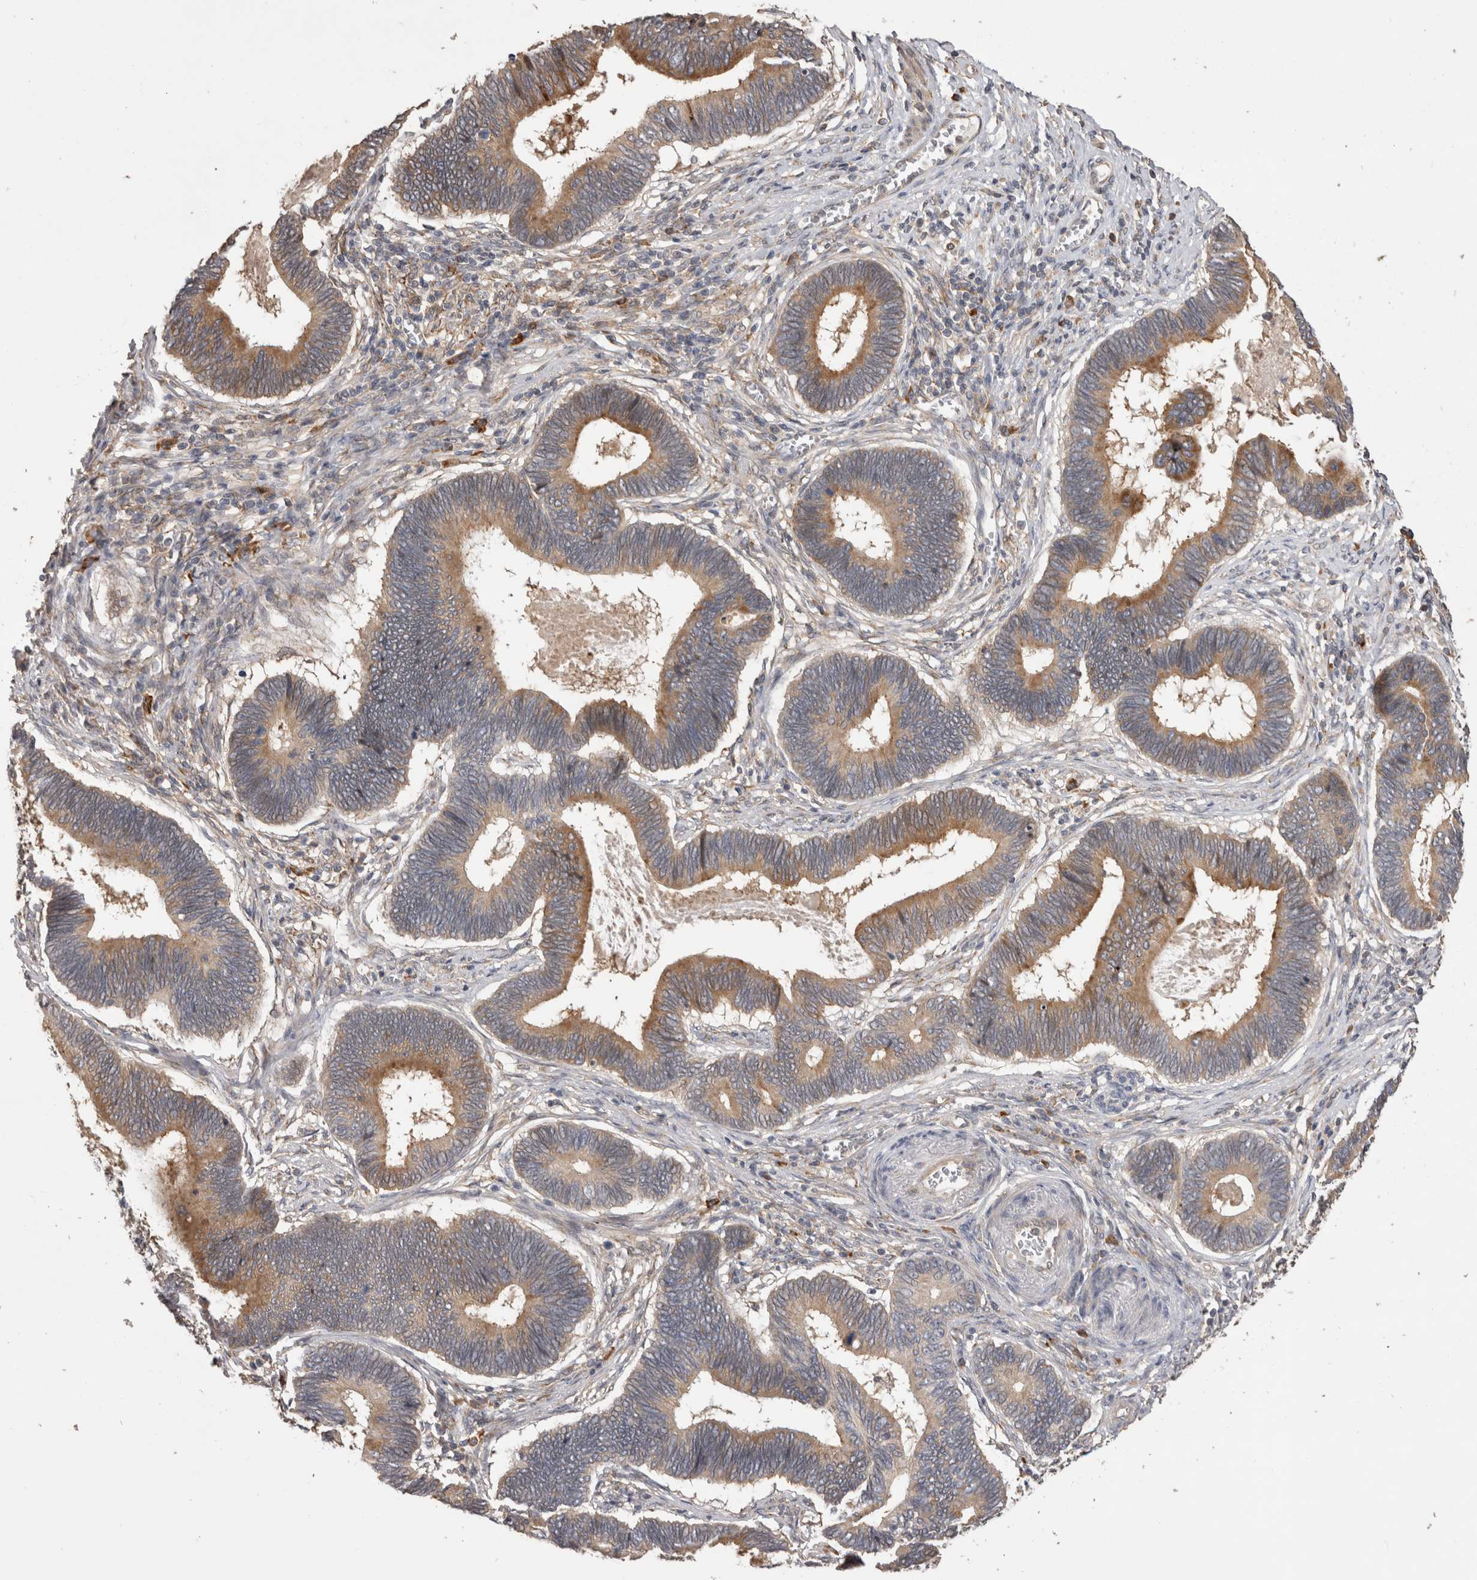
{"staining": {"intensity": "moderate", "quantity": ">75%", "location": "cytoplasmic/membranous"}, "tissue": "pancreatic cancer", "cell_type": "Tumor cells", "image_type": "cancer", "snomed": [{"axis": "morphology", "description": "Adenocarcinoma, NOS"}, {"axis": "topography", "description": "Pancreas"}], "caption": "Immunohistochemistry (DAB (3,3'-diaminobenzidine)) staining of human pancreatic cancer demonstrates moderate cytoplasmic/membranous protein positivity in about >75% of tumor cells.", "gene": "TBCE", "patient": {"sex": "female", "age": 70}}